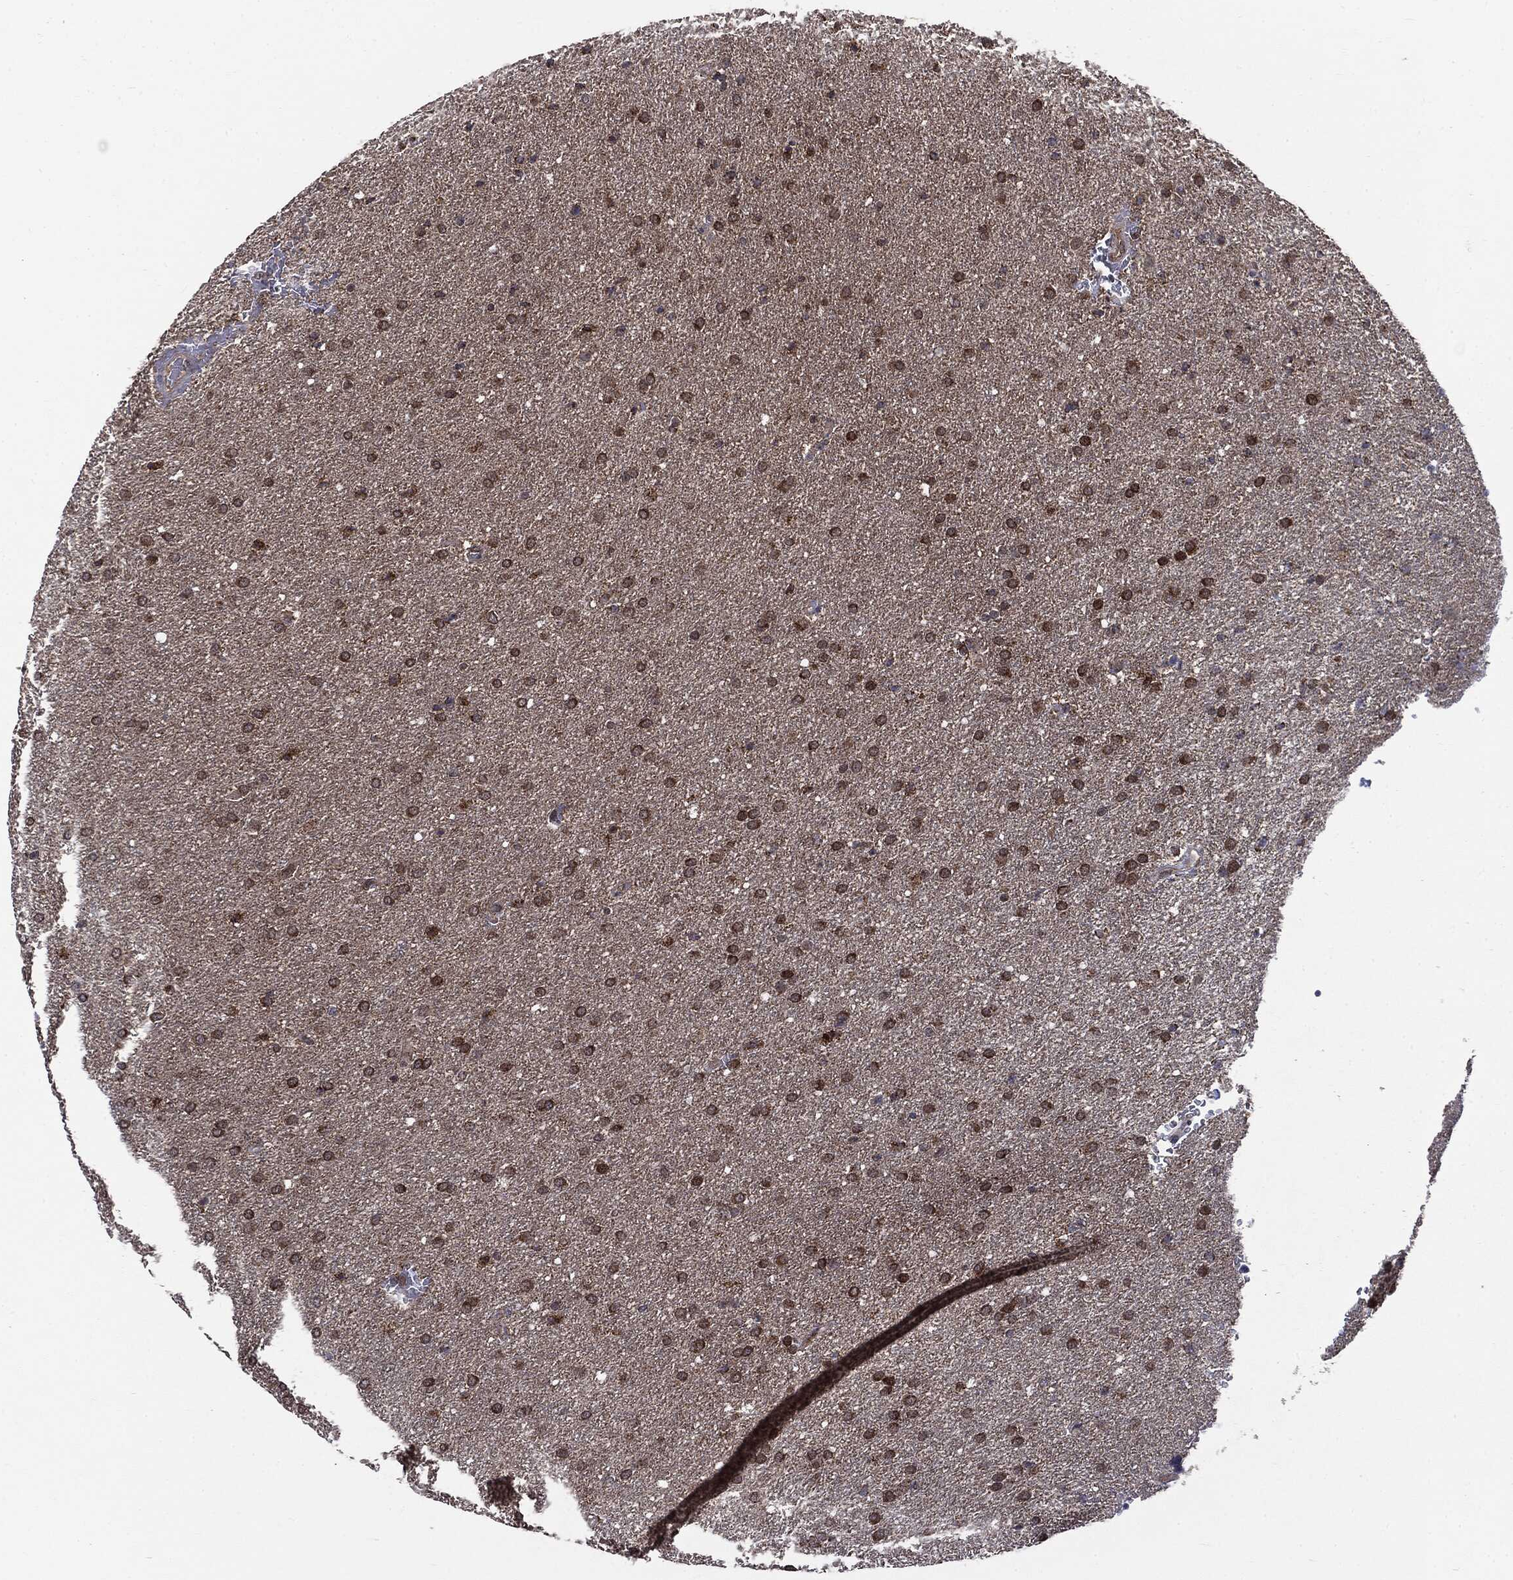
{"staining": {"intensity": "moderate", "quantity": ">75%", "location": "cytoplasmic/membranous"}, "tissue": "glioma", "cell_type": "Tumor cells", "image_type": "cancer", "snomed": [{"axis": "morphology", "description": "Glioma, malignant, Low grade"}, {"axis": "topography", "description": "Brain"}], "caption": "The immunohistochemical stain labels moderate cytoplasmic/membranous positivity in tumor cells of glioma tissue. (DAB = brown stain, brightfield microscopy at high magnification).", "gene": "PTPA", "patient": {"sex": "female", "age": 37}}